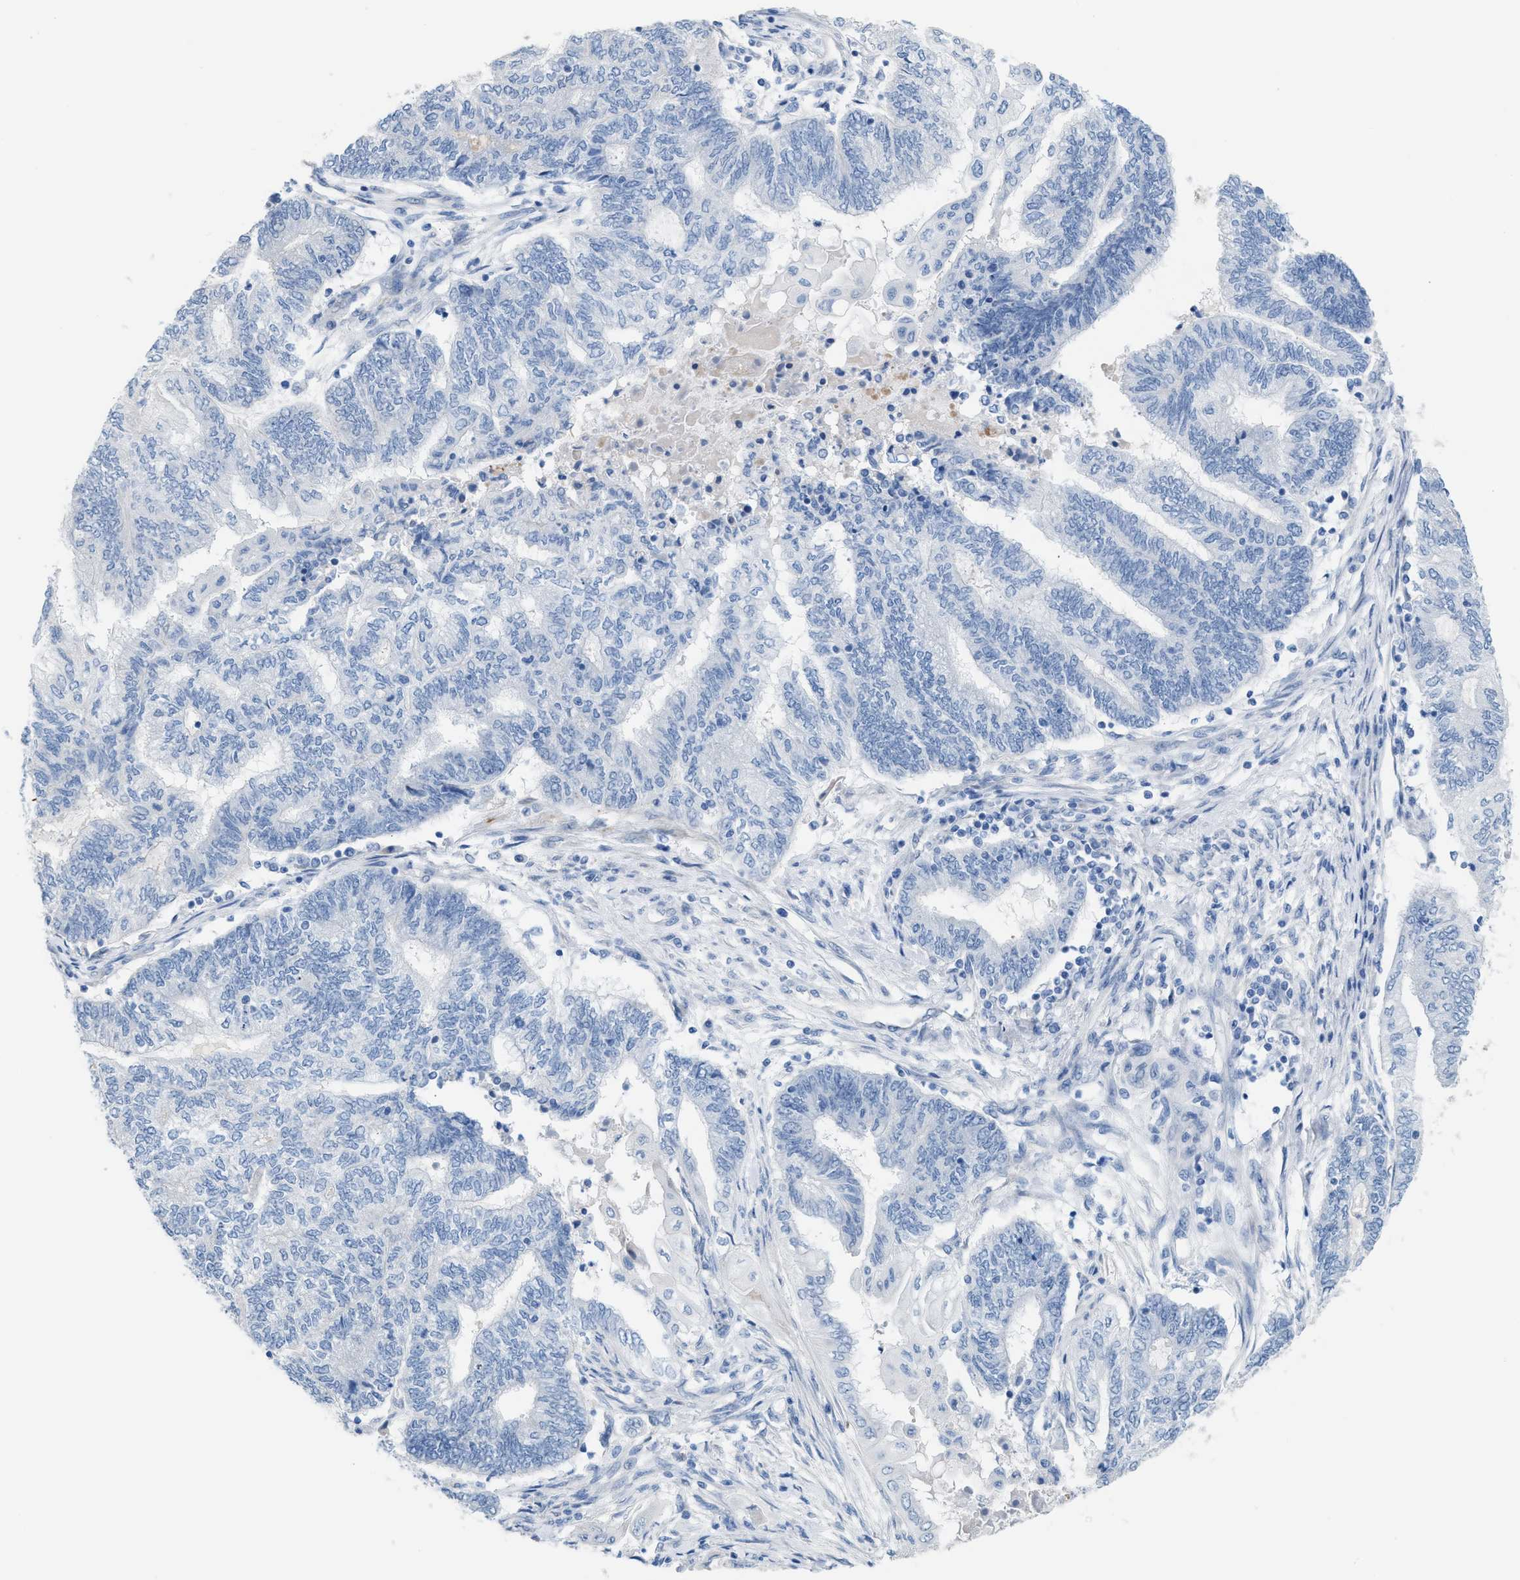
{"staining": {"intensity": "negative", "quantity": "none", "location": "none"}, "tissue": "endometrial cancer", "cell_type": "Tumor cells", "image_type": "cancer", "snomed": [{"axis": "morphology", "description": "Adenocarcinoma, NOS"}, {"axis": "topography", "description": "Uterus"}, {"axis": "topography", "description": "Endometrium"}], "caption": "Tumor cells show no significant expression in endometrial cancer.", "gene": "MPP3", "patient": {"sex": "female", "age": 70}}